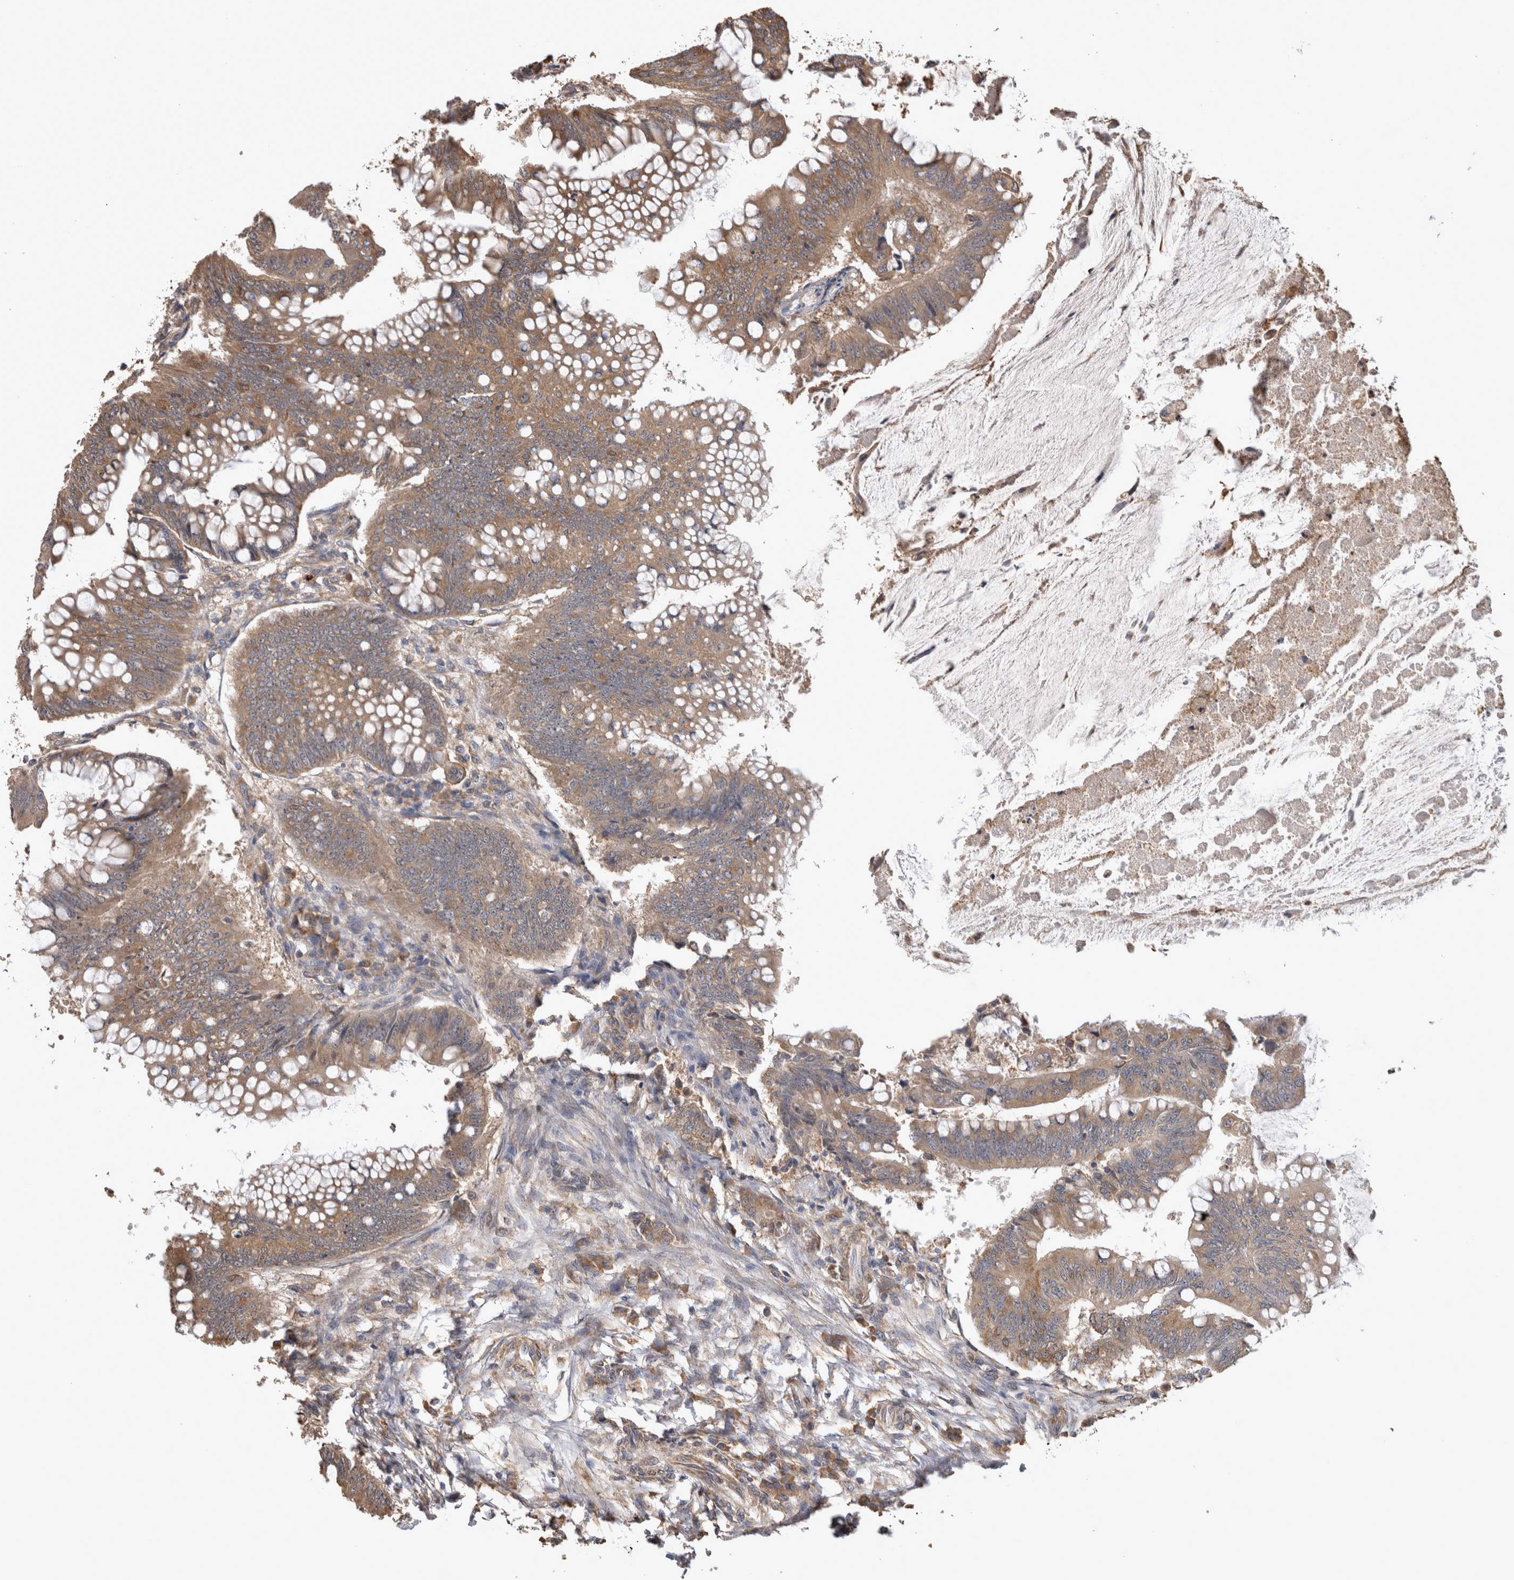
{"staining": {"intensity": "moderate", "quantity": ">75%", "location": "cytoplasmic/membranous"}, "tissue": "colorectal cancer", "cell_type": "Tumor cells", "image_type": "cancer", "snomed": [{"axis": "morphology", "description": "Adenoma, NOS"}, {"axis": "morphology", "description": "Adenocarcinoma, NOS"}, {"axis": "topography", "description": "Colon"}], "caption": "Moderate cytoplasmic/membranous expression for a protein is present in about >75% of tumor cells of colorectal cancer (adenoma) using immunohistochemistry.", "gene": "TMED7", "patient": {"sex": "male", "age": 79}}